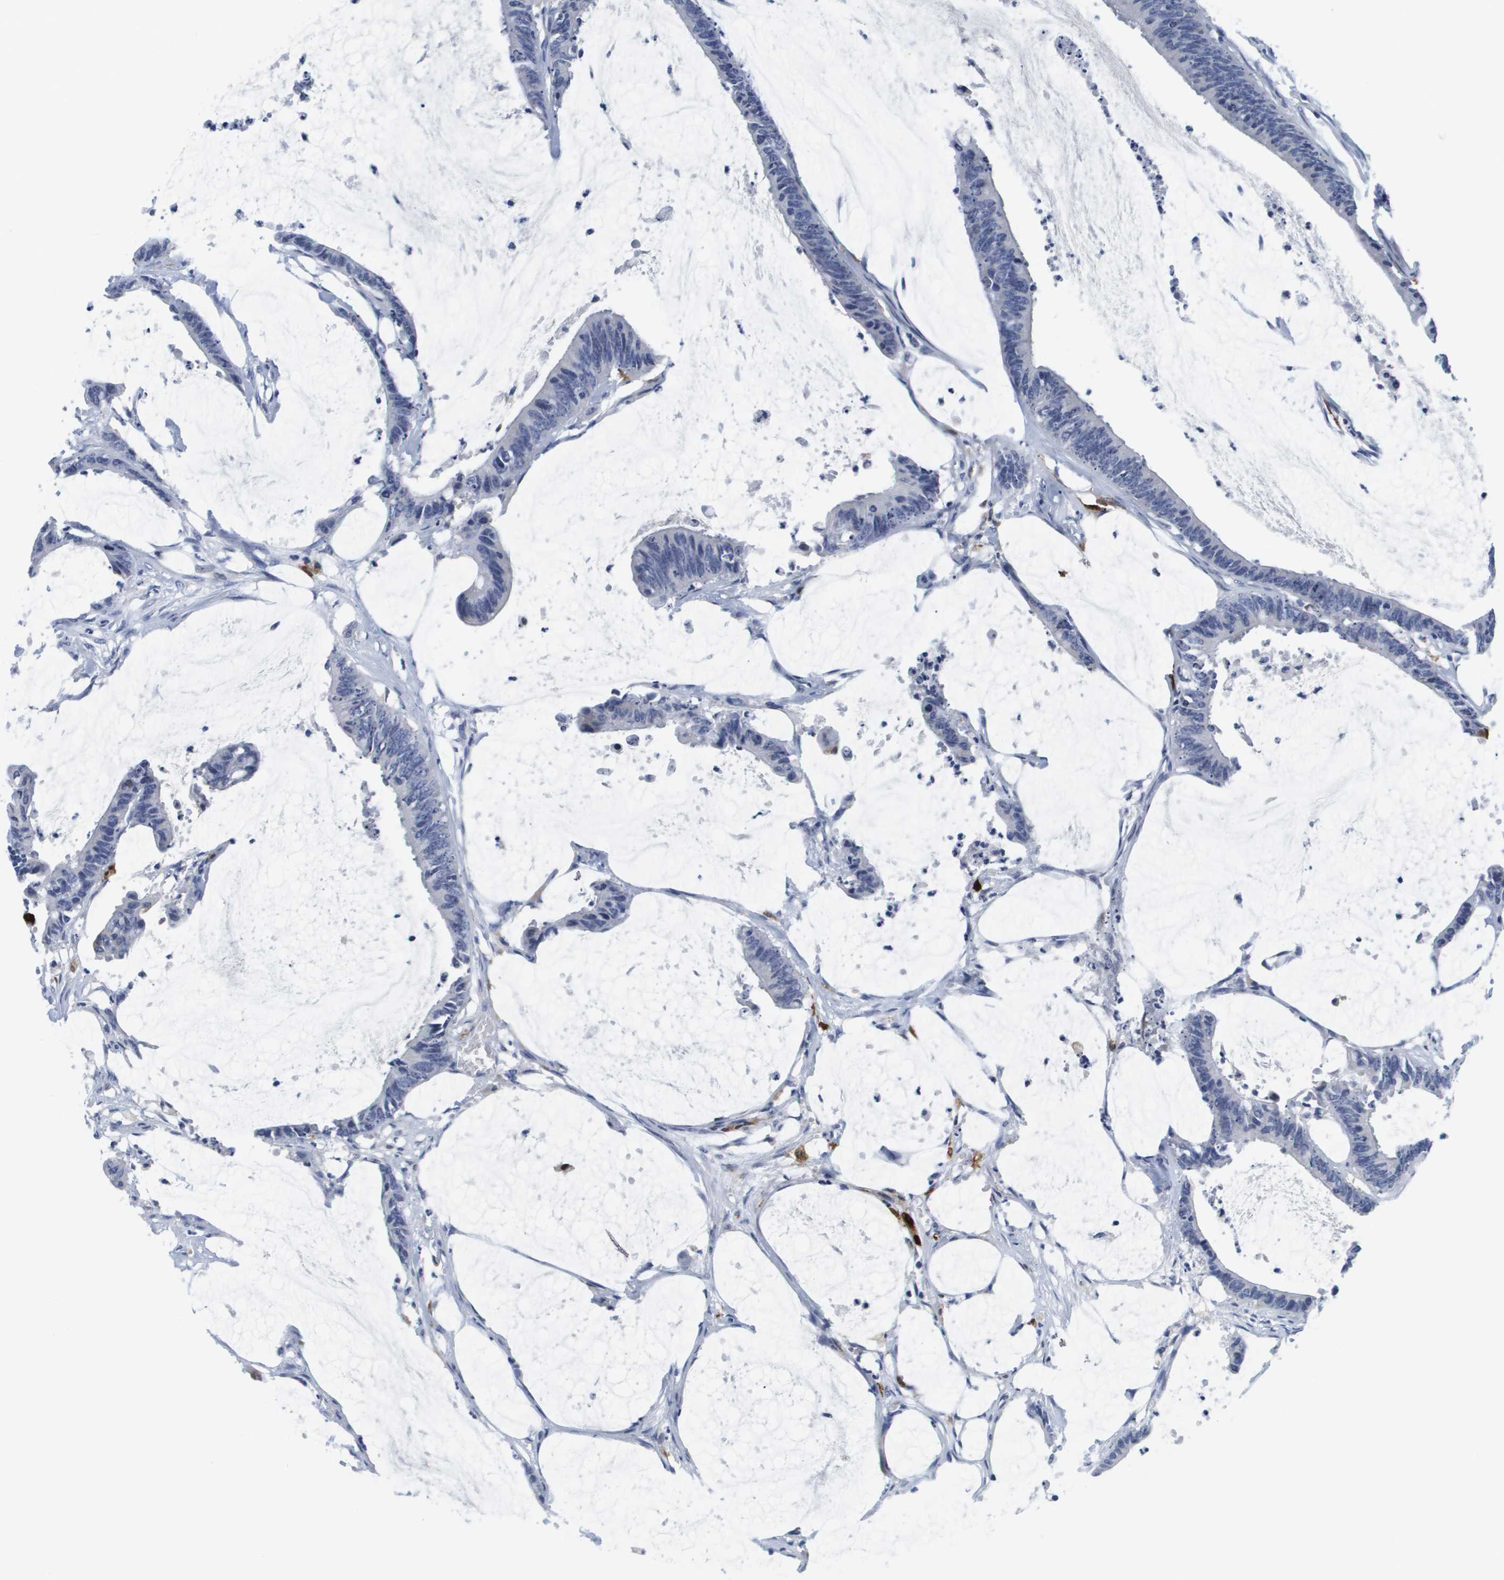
{"staining": {"intensity": "negative", "quantity": "none", "location": "none"}, "tissue": "colorectal cancer", "cell_type": "Tumor cells", "image_type": "cancer", "snomed": [{"axis": "morphology", "description": "Adenocarcinoma, NOS"}, {"axis": "topography", "description": "Rectum"}], "caption": "Tumor cells show no significant positivity in colorectal cancer. (Brightfield microscopy of DAB IHC at high magnification).", "gene": "HMOX1", "patient": {"sex": "female", "age": 66}}